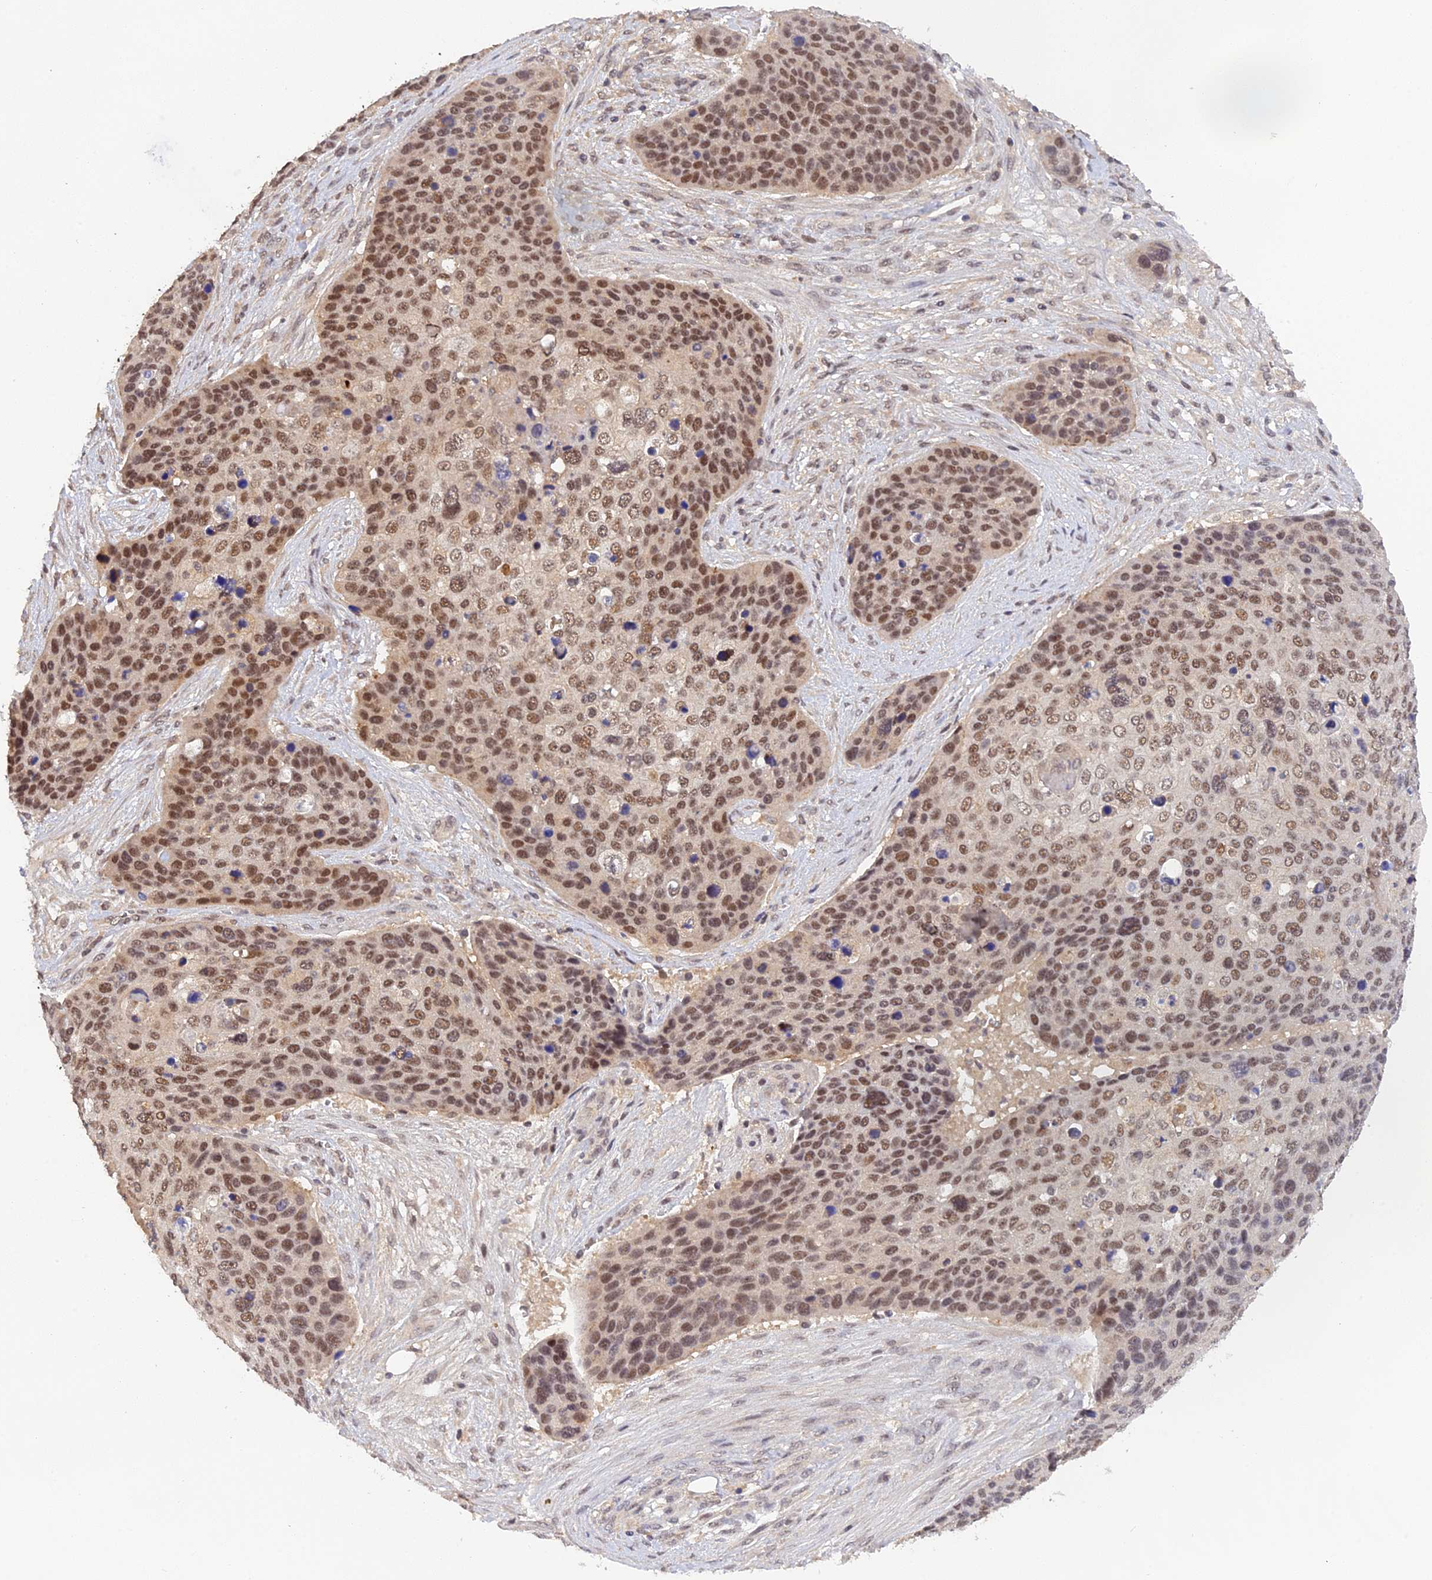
{"staining": {"intensity": "moderate", "quantity": ">75%", "location": "nuclear"}, "tissue": "skin cancer", "cell_type": "Tumor cells", "image_type": "cancer", "snomed": [{"axis": "morphology", "description": "Basal cell carcinoma"}, {"axis": "topography", "description": "Skin"}], "caption": "A micrograph of human skin cancer (basal cell carcinoma) stained for a protein displays moderate nuclear brown staining in tumor cells.", "gene": "ZNF436", "patient": {"sex": "female", "age": 74}}